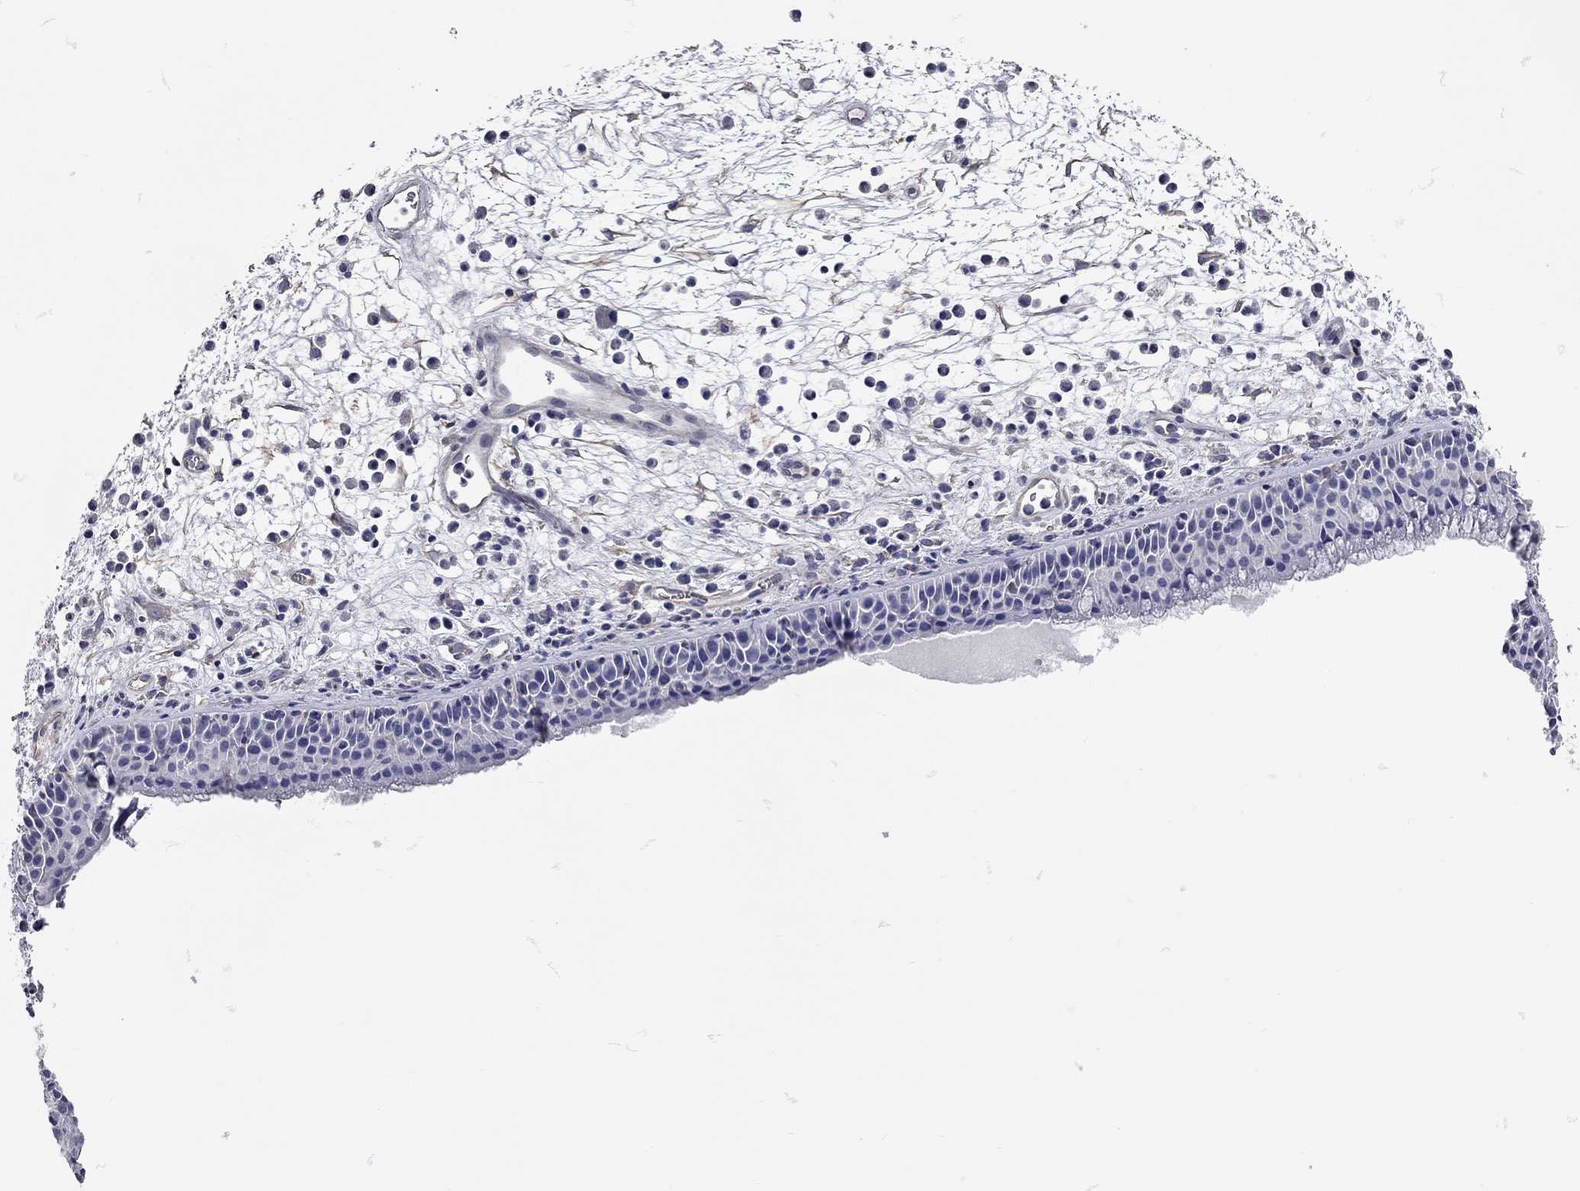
{"staining": {"intensity": "negative", "quantity": "none", "location": "none"}, "tissue": "nasopharynx", "cell_type": "Respiratory epithelial cells", "image_type": "normal", "snomed": [{"axis": "morphology", "description": "Normal tissue, NOS"}, {"axis": "topography", "description": "Nasopharynx"}], "caption": "Immunohistochemistry (IHC) histopathology image of benign human nasopharynx stained for a protein (brown), which shows no expression in respiratory epithelial cells. Brightfield microscopy of immunohistochemistry (IHC) stained with DAB (3,3'-diaminobenzidine) (brown) and hematoxylin (blue), captured at high magnification.", "gene": "C10orf90", "patient": {"sex": "female", "age": 73}}